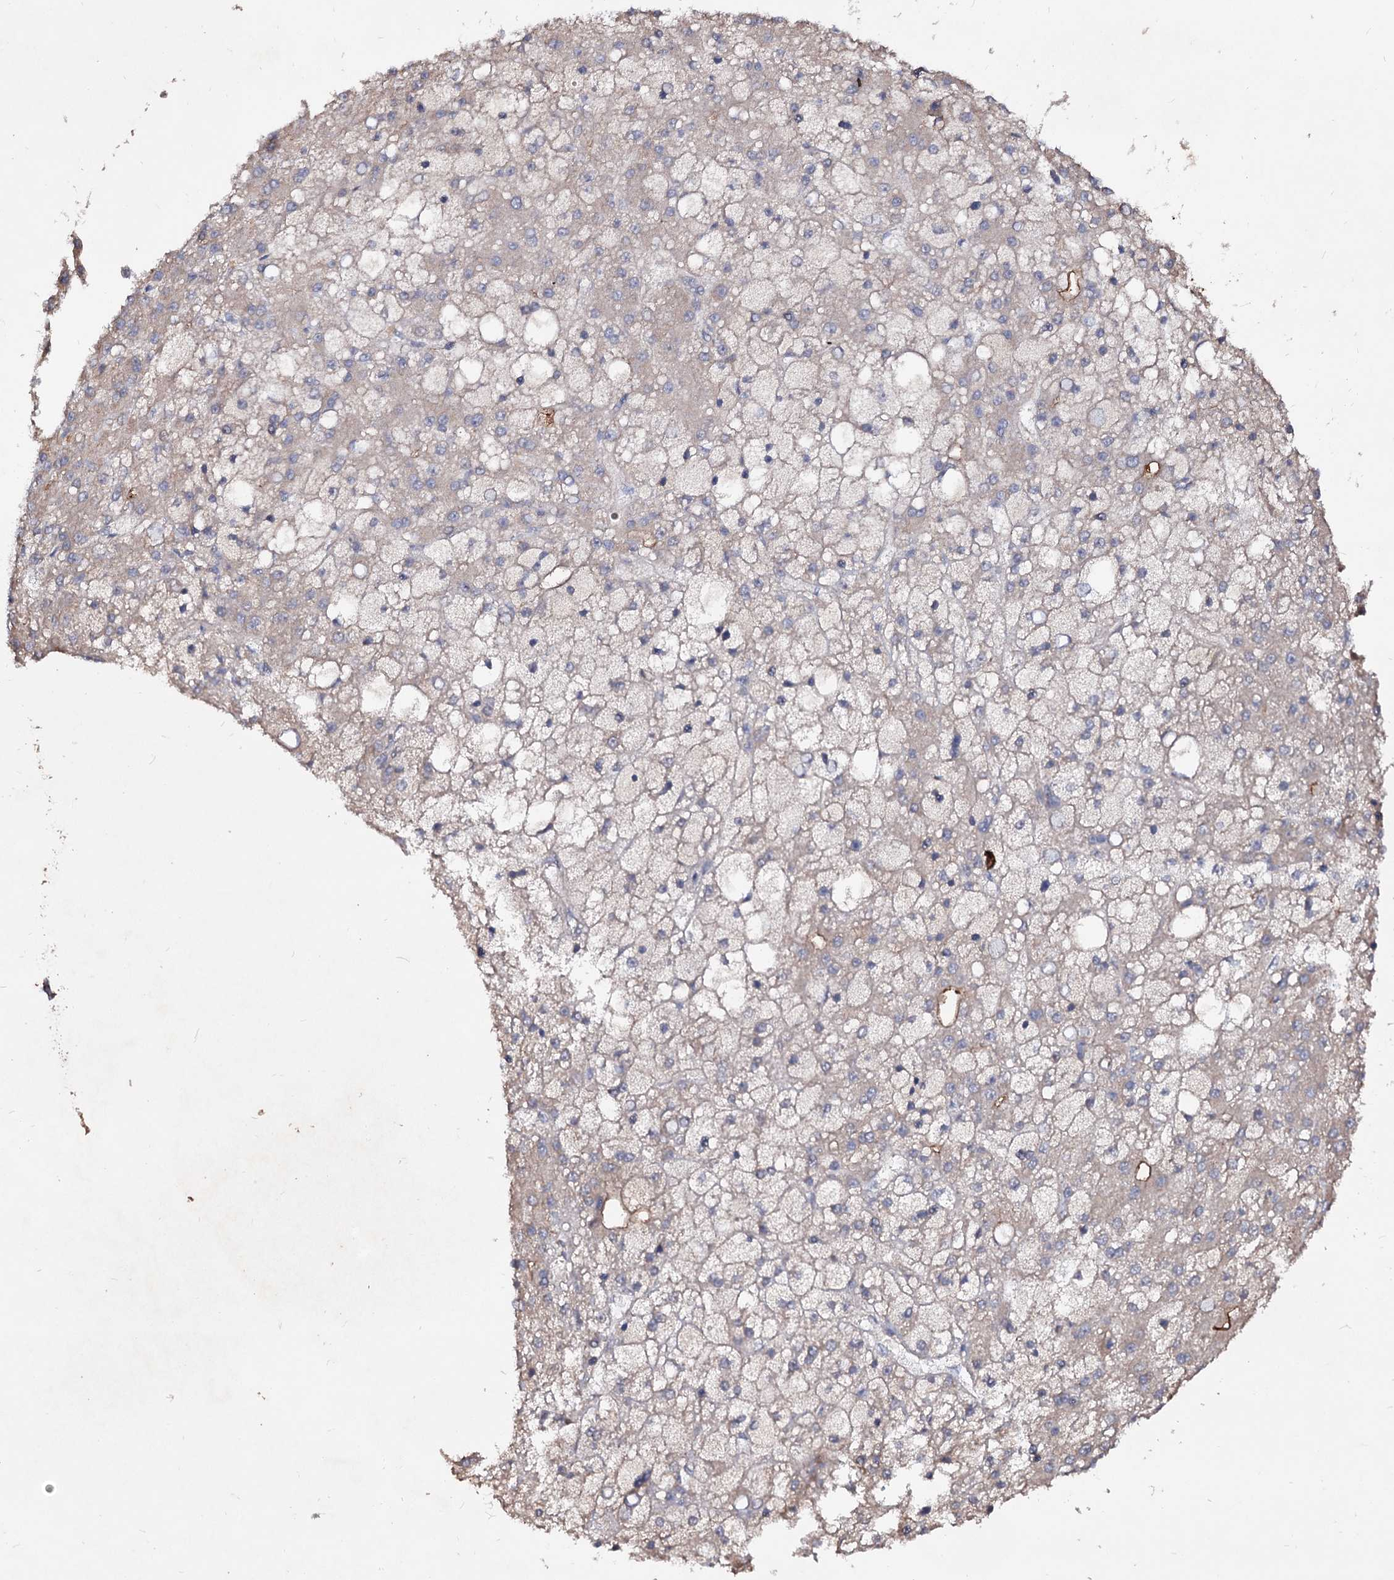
{"staining": {"intensity": "weak", "quantity": "<25%", "location": "cytoplasmic/membranous"}, "tissue": "liver cancer", "cell_type": "Tumor cells", "image_type": "cancer", "snomed": [{"axis": "morphology", "description": "Carcinoma, Hepatocellular, NOS"}, {"axis": "topography", "description": "Liver"}], "caption": "The photomicrograph displays no significant staining in tumor cells of liver hepatocellular carcinoma.", "gene": "ARFIP2", "patient": {"sex": "male", "age": 67}}